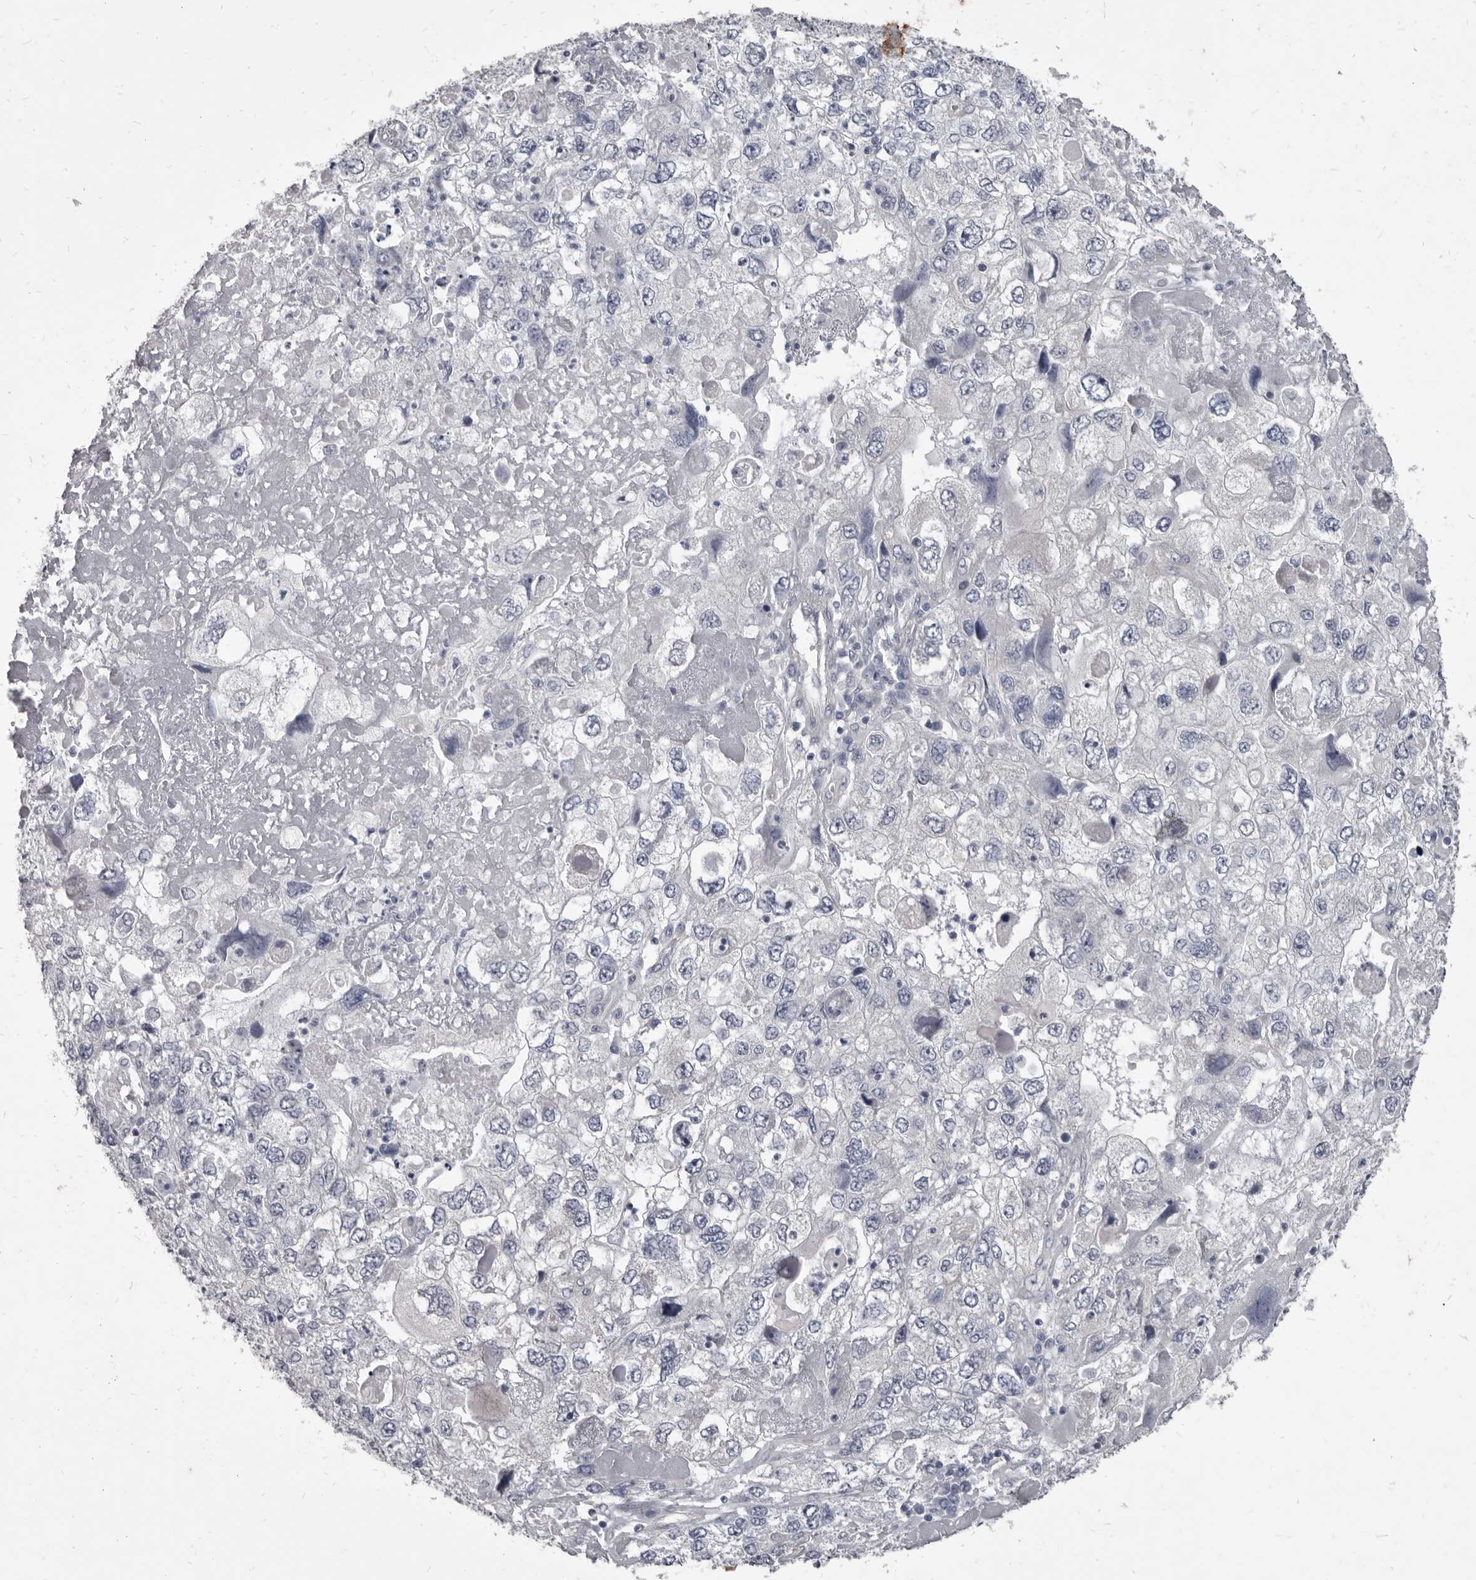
{"staining": {"intensity": "negative", "quantity": "none", "location": "none"}, "tissue": "endometrial cancer", "cell_type": "Tumor cells", "image_type": "cancer", "snomed": [{"axis": "morphology", "description": "Adenocarcinoma, NOS"}, {"axis": "topography", "description": "Endometrium"}], "caption": "This photomicrograph is of endometrial cancer stained with immunohistochemistry (IHC) to label a protein in brown with the nuclei are counter-stained blue. There is no expression in tumor cells.", "gene": "GSK3B", "patient": {"sex": "female", "age": 49}}